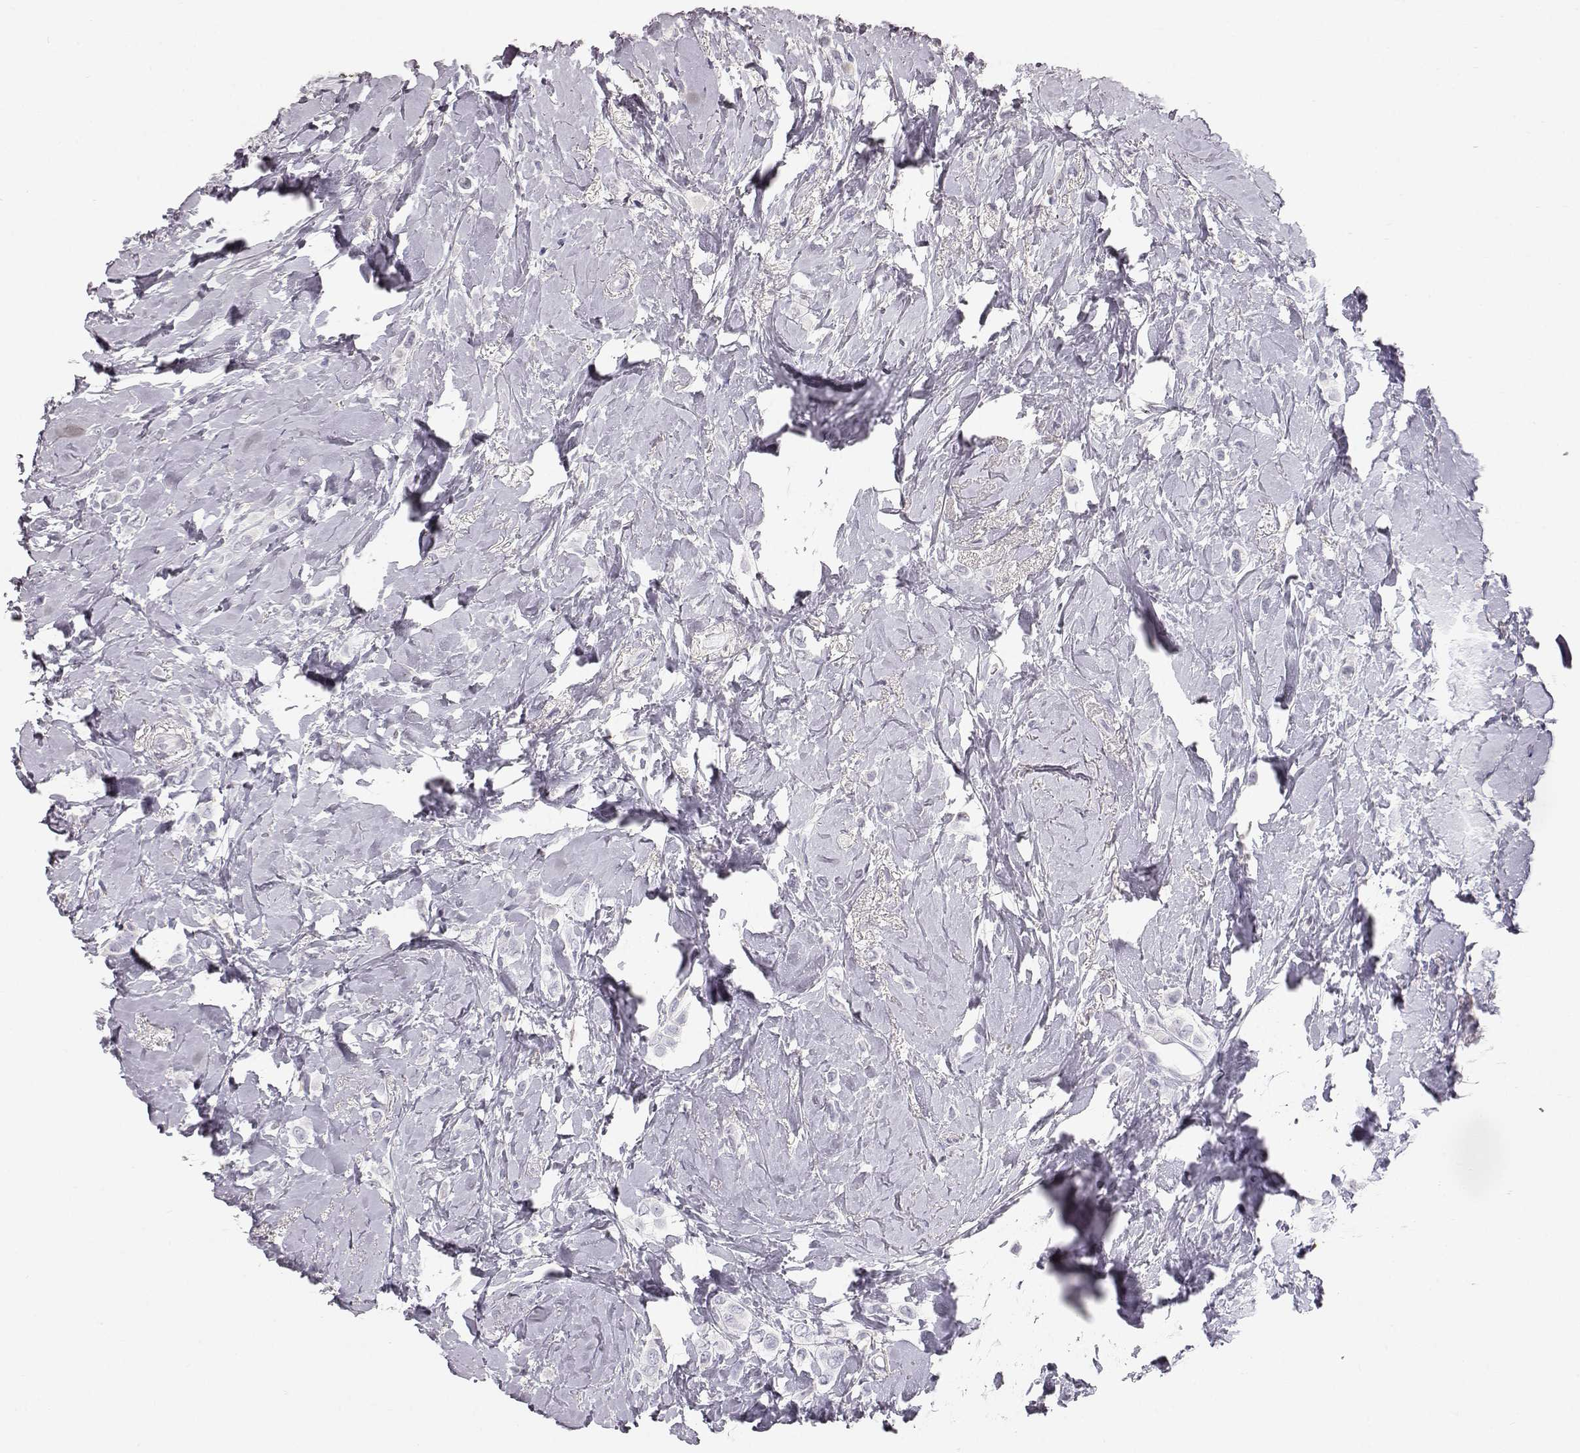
{"staining": {"intensity": "negative", "quantity": "none", "location": "none"}, "tissue": "breast cancer", "cell_type": "Tumor cells", "image_type": "cancer", "snomed": [{"axis": "morphology", "description": "Lobular carcinoma"}, {"axis": "topography", "description": "Breast"}], "caption": "Photomicrograph shows no significant protein expression in tumor cells of breast lobular carcinoma.", "gene": "KRT33A", "patient": {"sex": "female", "age": 66}}